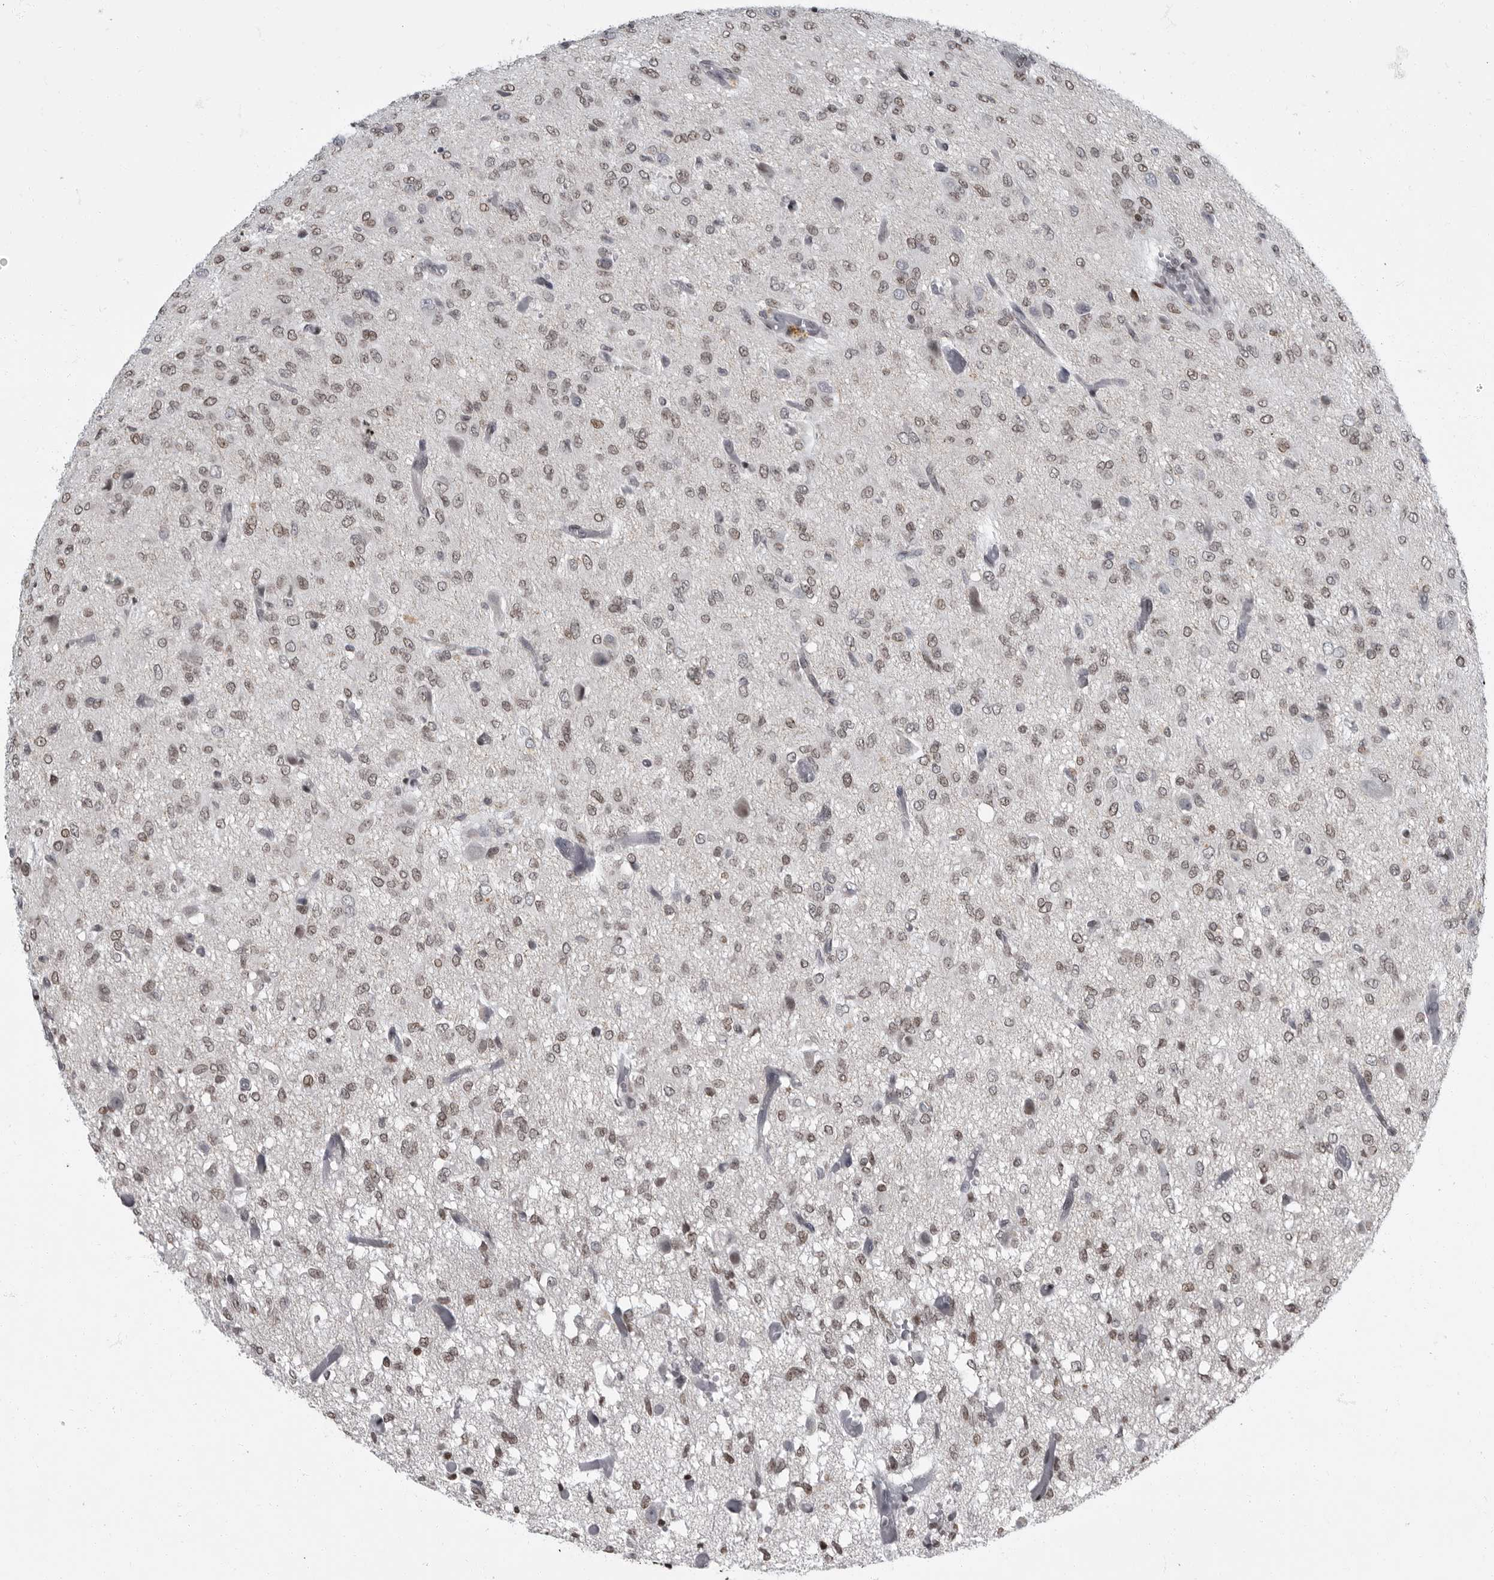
{"staining": {"intensity": "weak", "quantity": ">75%", "location": "nuclear"}, "tissue": "glioma", "cell_type": "Tumor cells", "image_type": "cancer", "snomed": [{"axis": "morphology", "description": "Glioma, malignant, High grade"}, {"axis": "topography", "description": "Brain"}], "caption": "High-magnification brightfield microscopy of malignant glioma (high-grade) stained with DAB (brown) and counterstained with hematoxylin (blue). tumor cells exhibit weak nuclear positivity is seen in about>75% of cells.", "gene": "EVI5", "patient": {"sex": "female", "age": 59}}